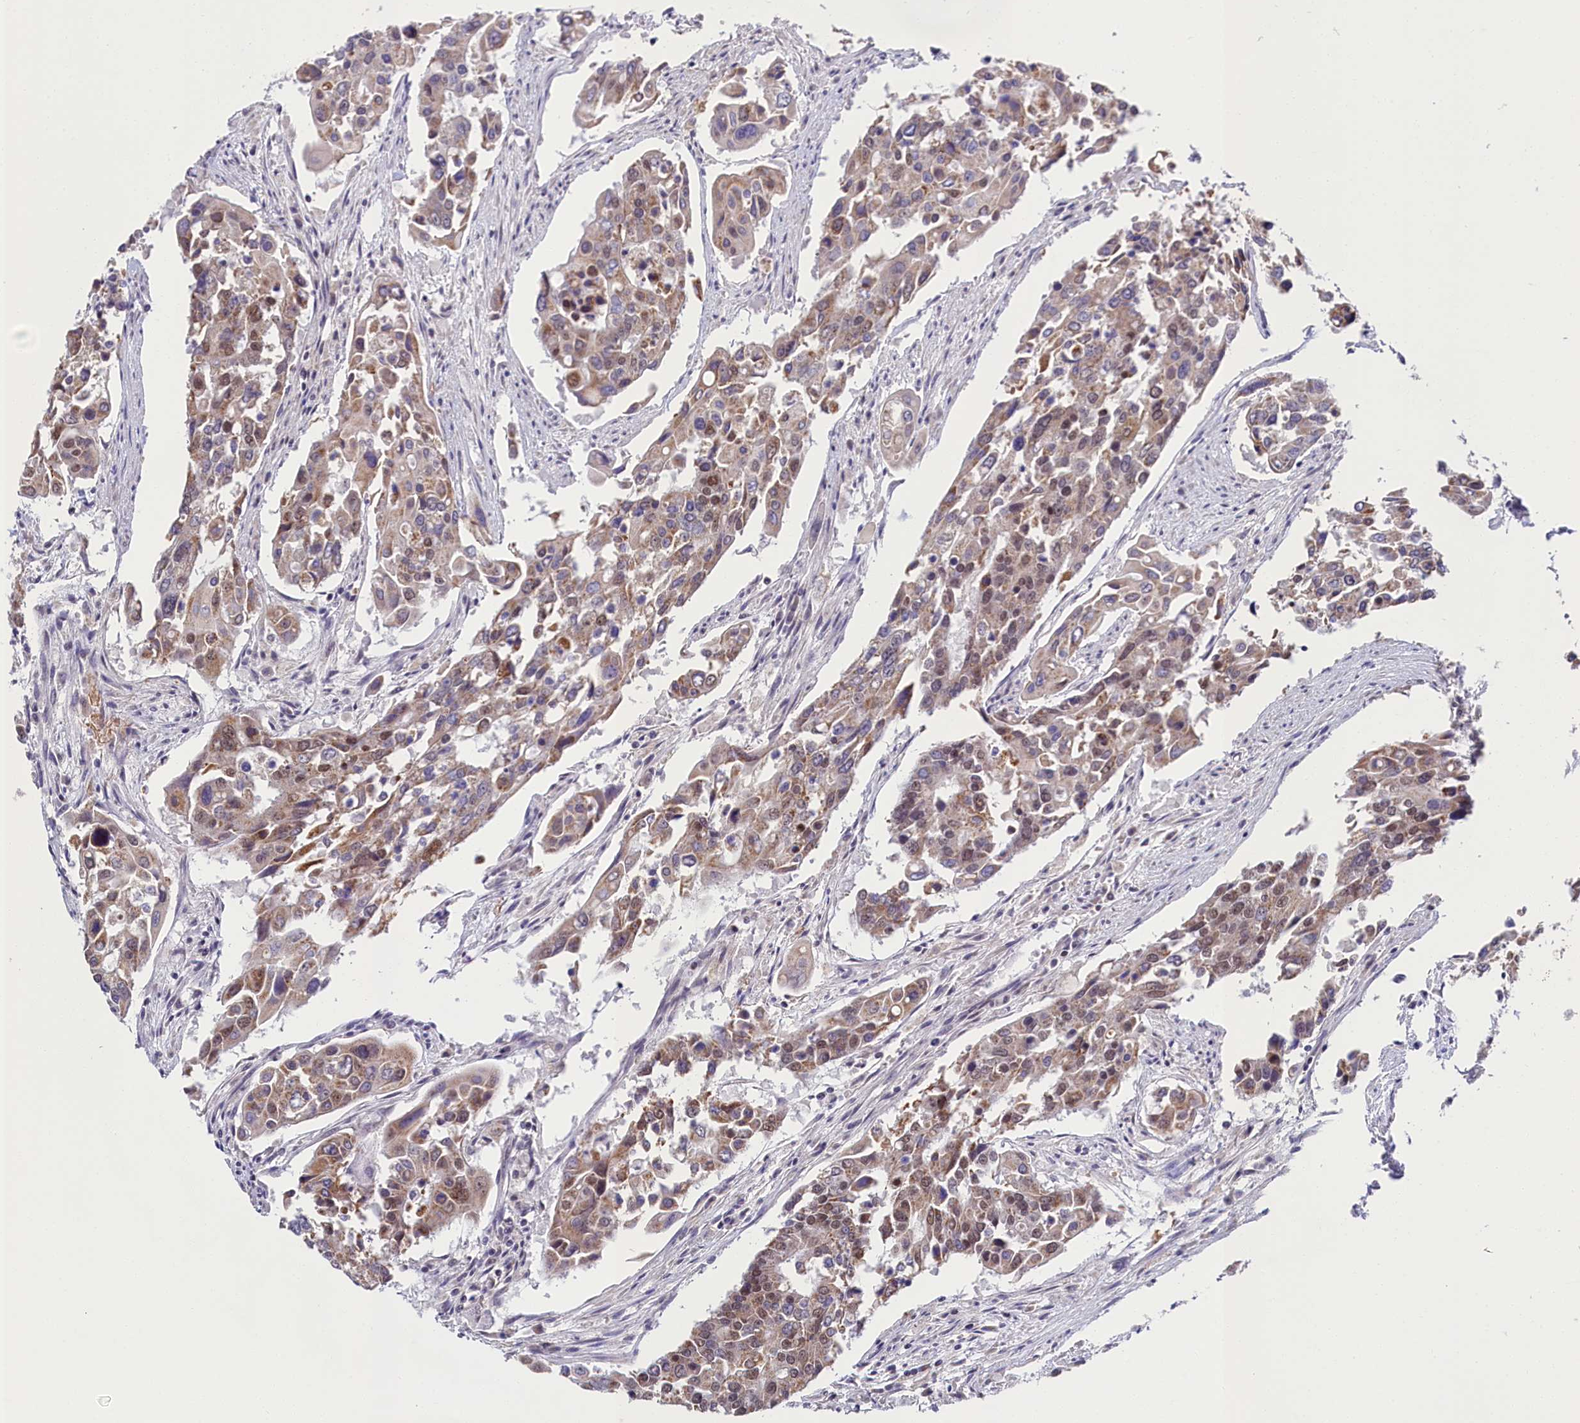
{"staining": {"intensity": "moderate", "quantity": "<25%", "location": "cytoplasmic/membranous,nuclear"}, "tissue": "colorectal cancer", "cell_type": "Tumor cells", "image_type": "cancer", "snomed": [{"axis": "morphology", "description": "Adenocarcinoma, NOS"}, {"axis": "topography", "description": "Colon"}], "caption": "Protein analysis of colorectal adenocarcinoma tissue displays moderate cytoplasmic/membranous and nuclear positivity in about <25% of tumor cells. (DAB (3,3'-diaminobenzidine) IHC, brown staining for protein, blue staining for nuclei).", "gene": "PPHLN1", "patient": {"sex": "male", "age": 77}}